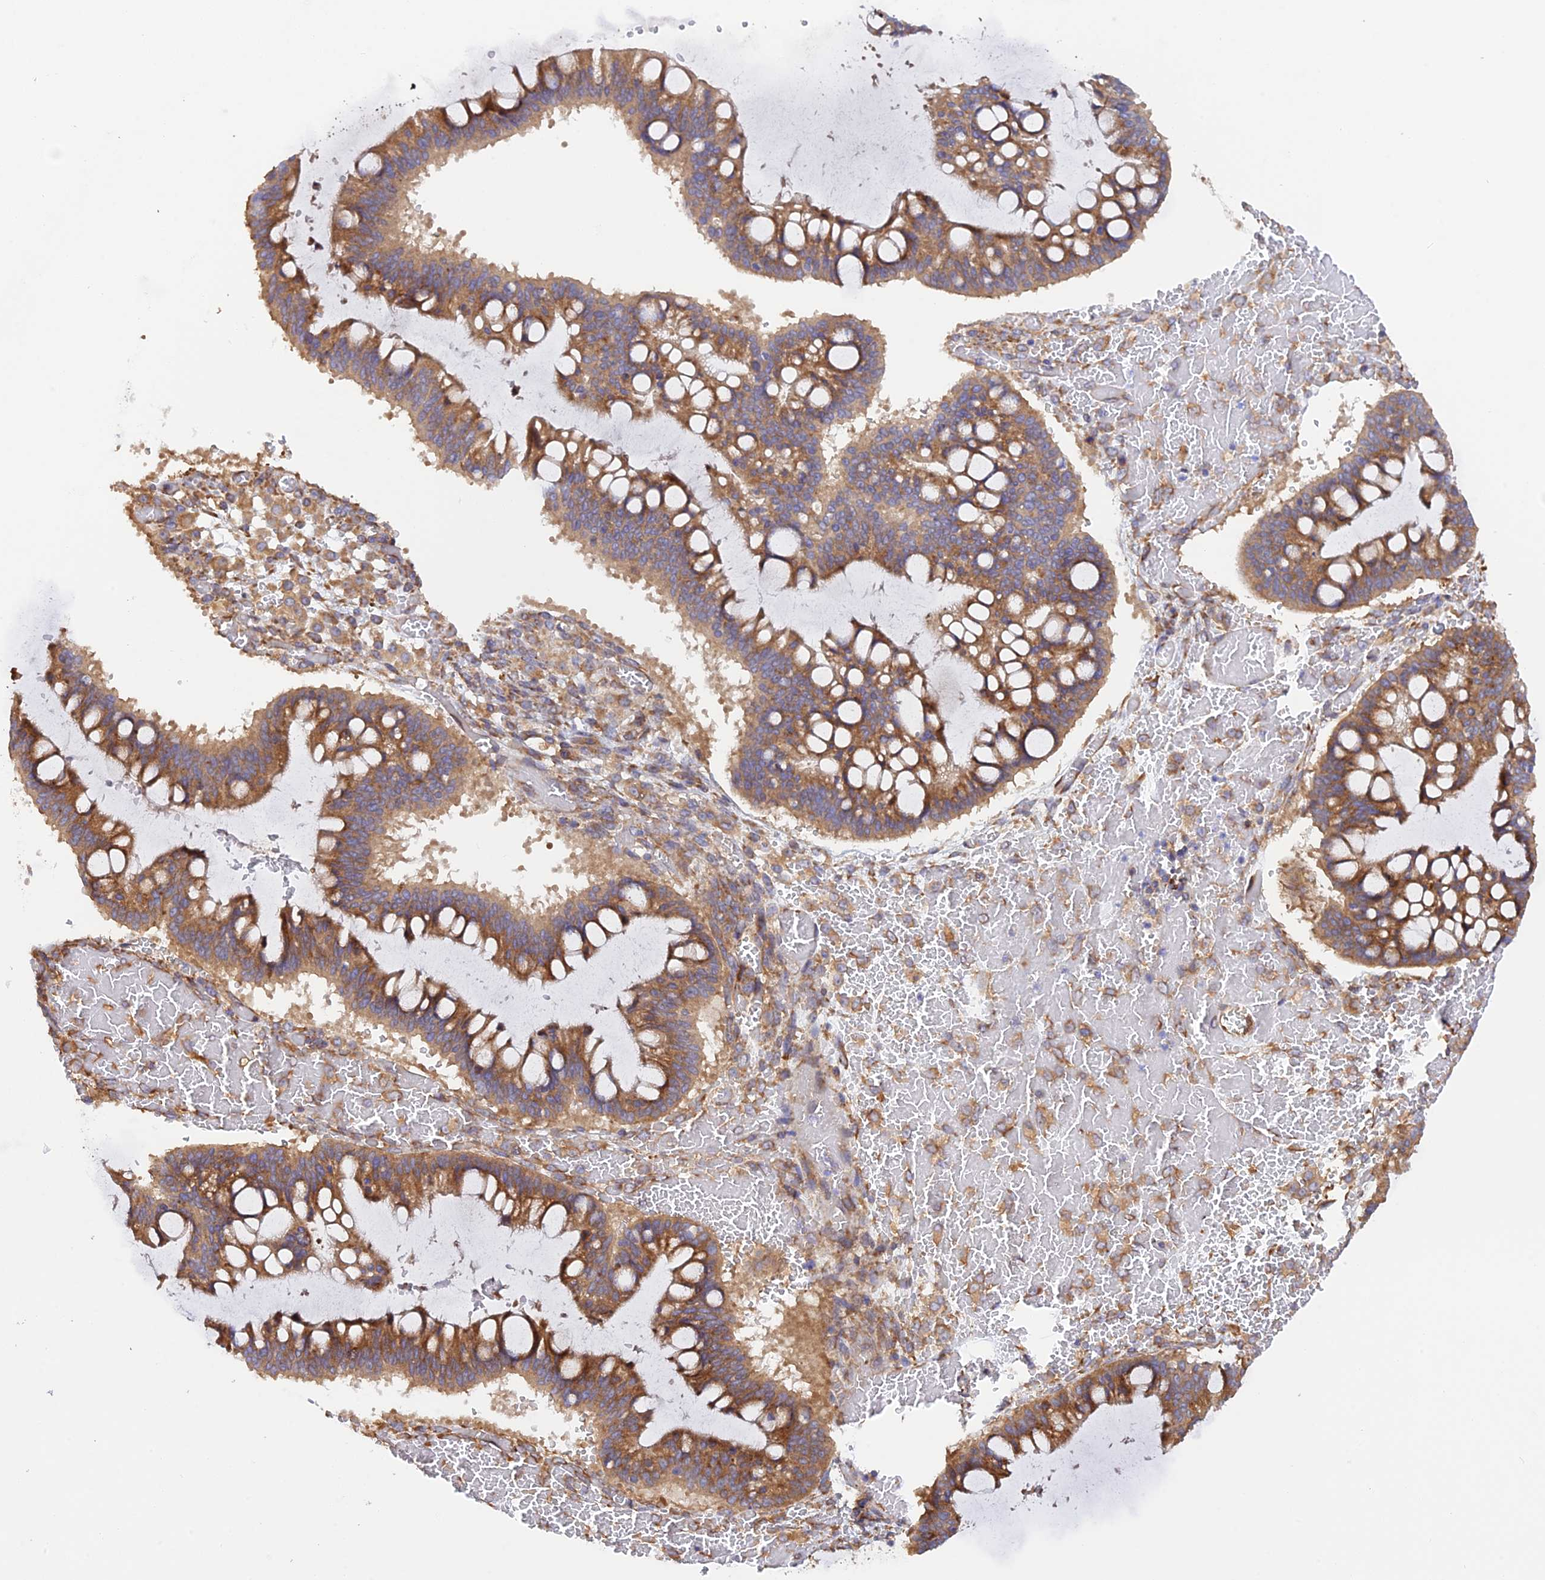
{"staining": {"intensity": "moderate", "quantity": ">75%", "location": "cytoplasmic/membranous"}, "tissue": "ovarian cancer", "cell_type": "Tumor cells", "image_type": "cancer", "snomed": [{"axis": "morphology", "description": "Cystadenocarcinoma, mucinous, NOS"}, {"axis": "topography", "description": "Ovary"}], "caption": "Ovarian cancer (mucinous cystadenocarcinoma) stained with a brown dye shows moderate cytoplasmic/membranous positive positivity in approximately >75% of tumor cells.", "gene": "RPL5", "patient": {"sex": "female", "age": 73}}